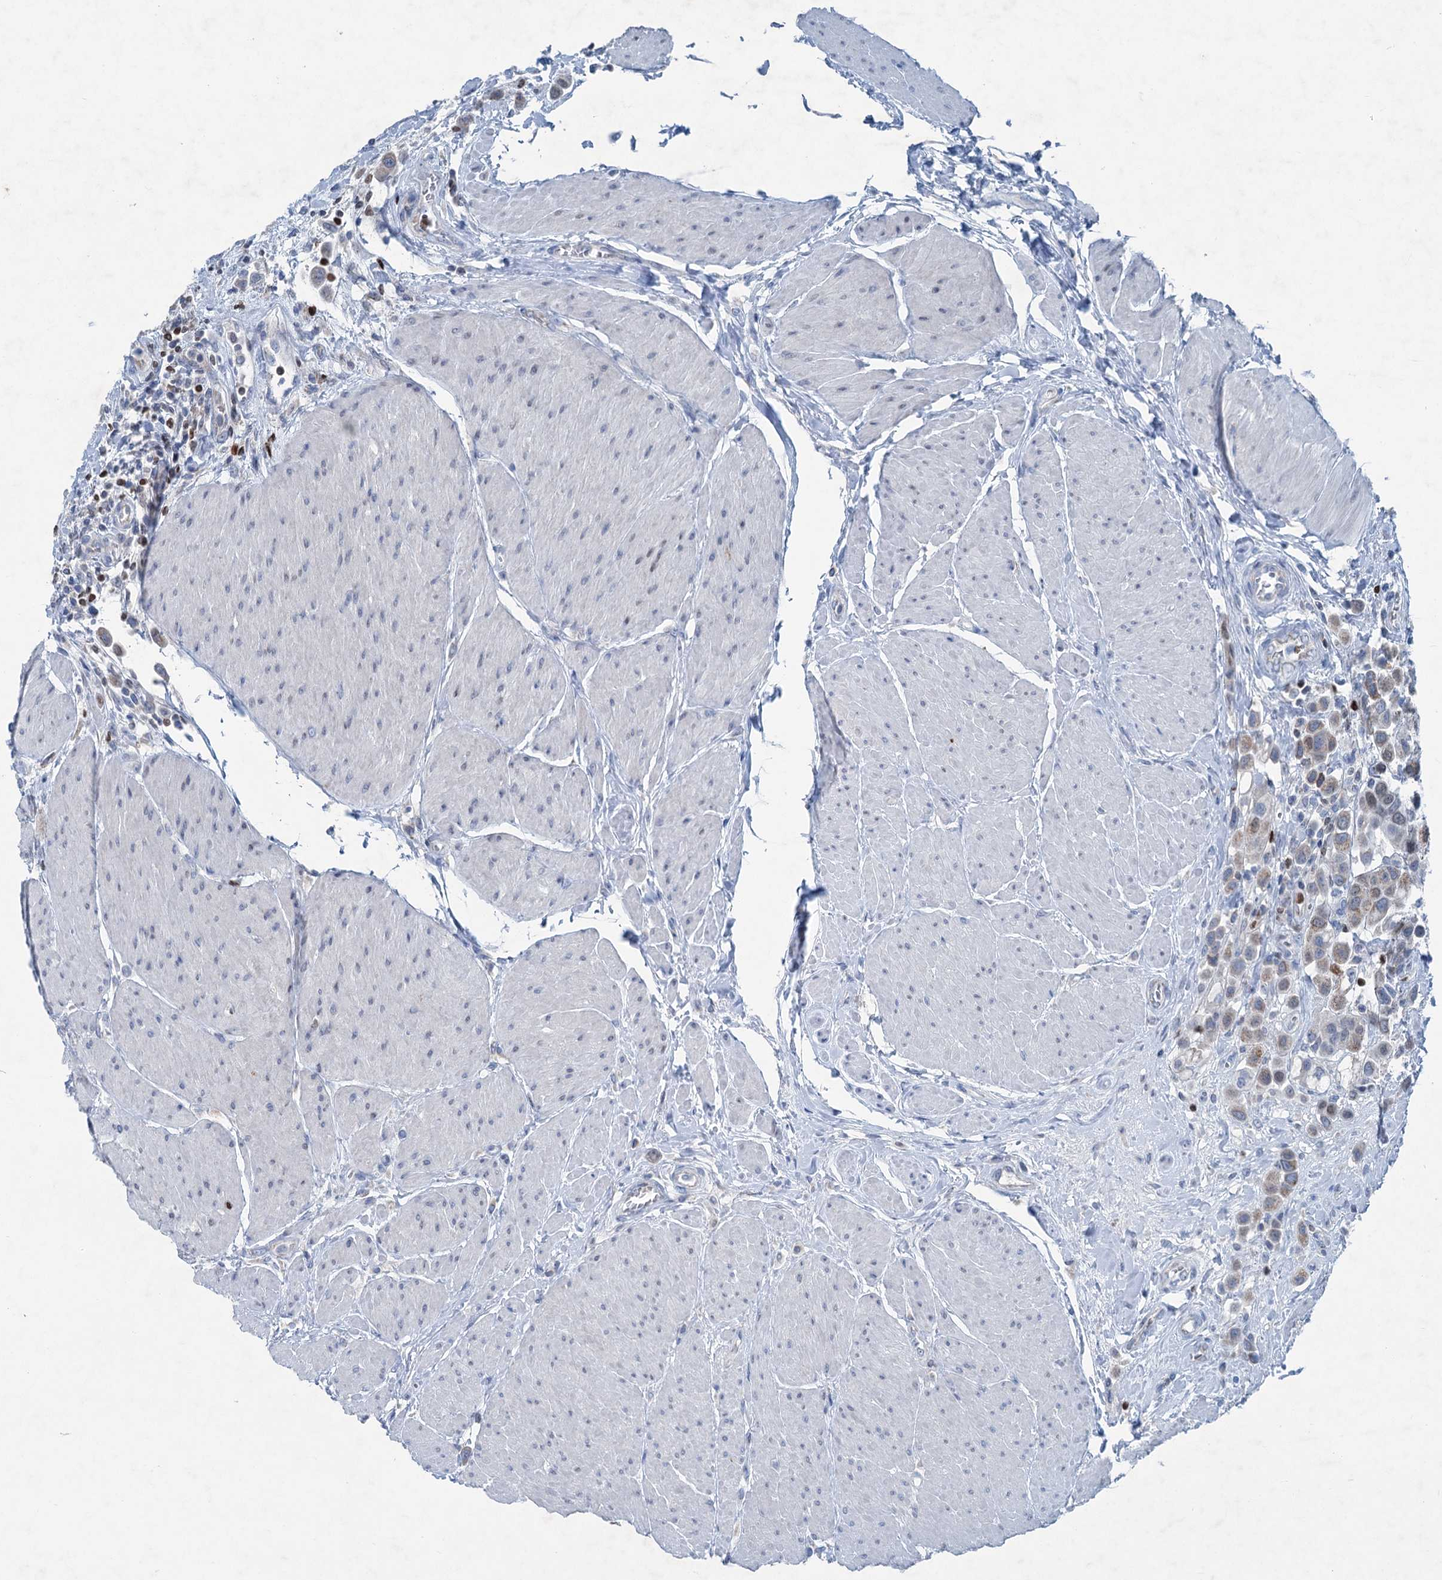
{"staining": {"intensity": "weak", "quantity": "25%-75%", "location": "cytoplasmic/membranous"}, "tissue": "urothelial cancer", "cell_type": "Tumor cells", "image_type": "cancer", "snomed": [{"axis": "morphology", "description": "Urothelial carcinoma, High grade"}, {"axis": "topography", "description": "Urinary bladder"}], "caption": "Immunohistochemistry of high-grade urothelial carcinoma shows low levels of weak cytoplasmic/membranous expression in approximately 25%-75% of tumor cells. Immunohistochemistry (ihc) stains the protein of interest in brown and the nuclei are stained blue.", "gene": "ELP4", "patient": {"sex": "male", "age": 50}}